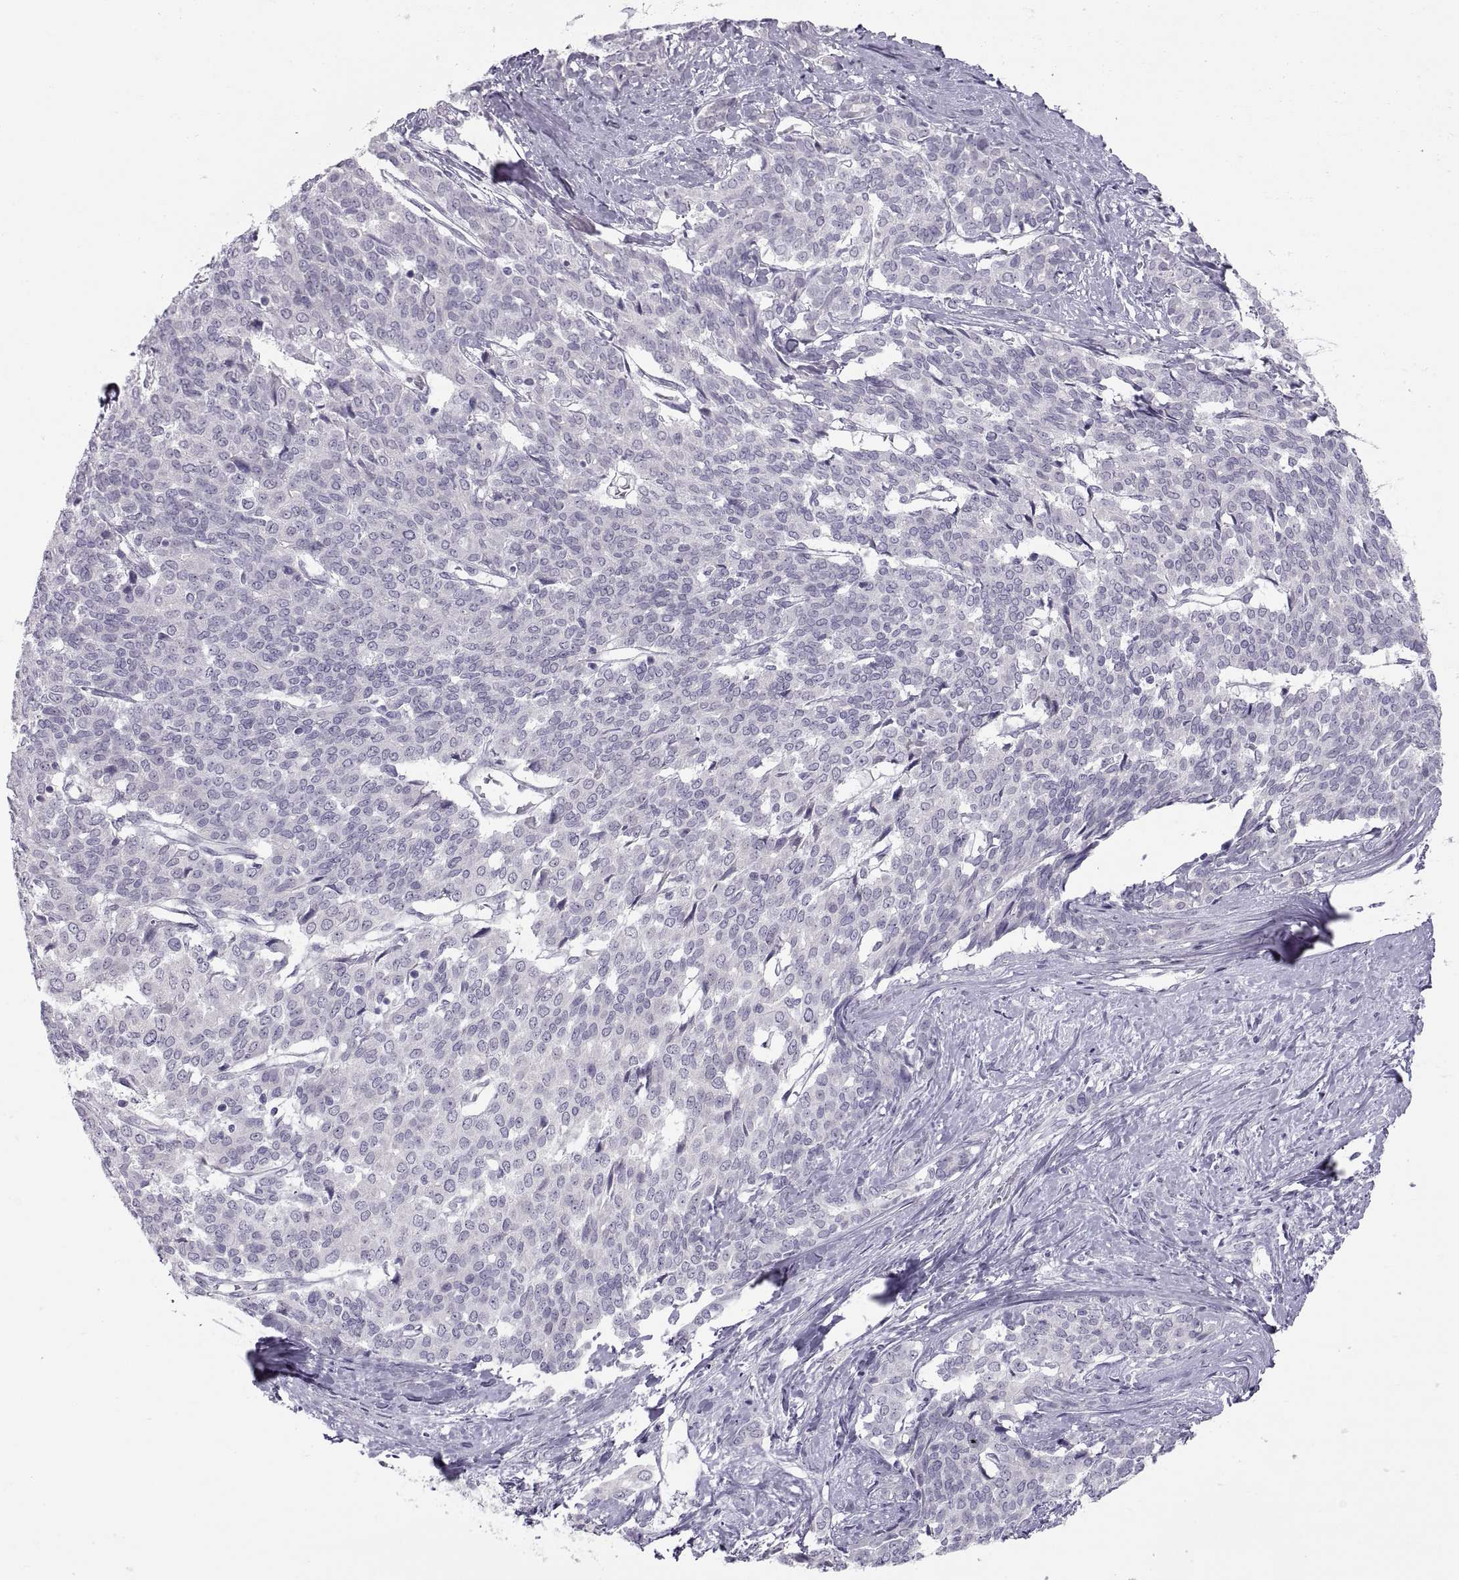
{"staining": {"intensity": "negative", "quantity": "none", "location": "none"}, "tissue": "liver cancer", "cell_type": "Tumor cells", "image_type": "cancer", "snomed": [{"axis": "morphology", "description": "Cholangiocarcinoma"}, {"axis": "topography", "description": "Liver"}], "caption": "DAB (3,3'-diaminobenzidine) immunohistochemical staining of human liver cancer (cholangiocarcinoma) displays no significant positivity in tumor cells. Nuclei are stained in blue.", "gene": "C3orf22", "patient": {"sex": "female", "age": 47}}